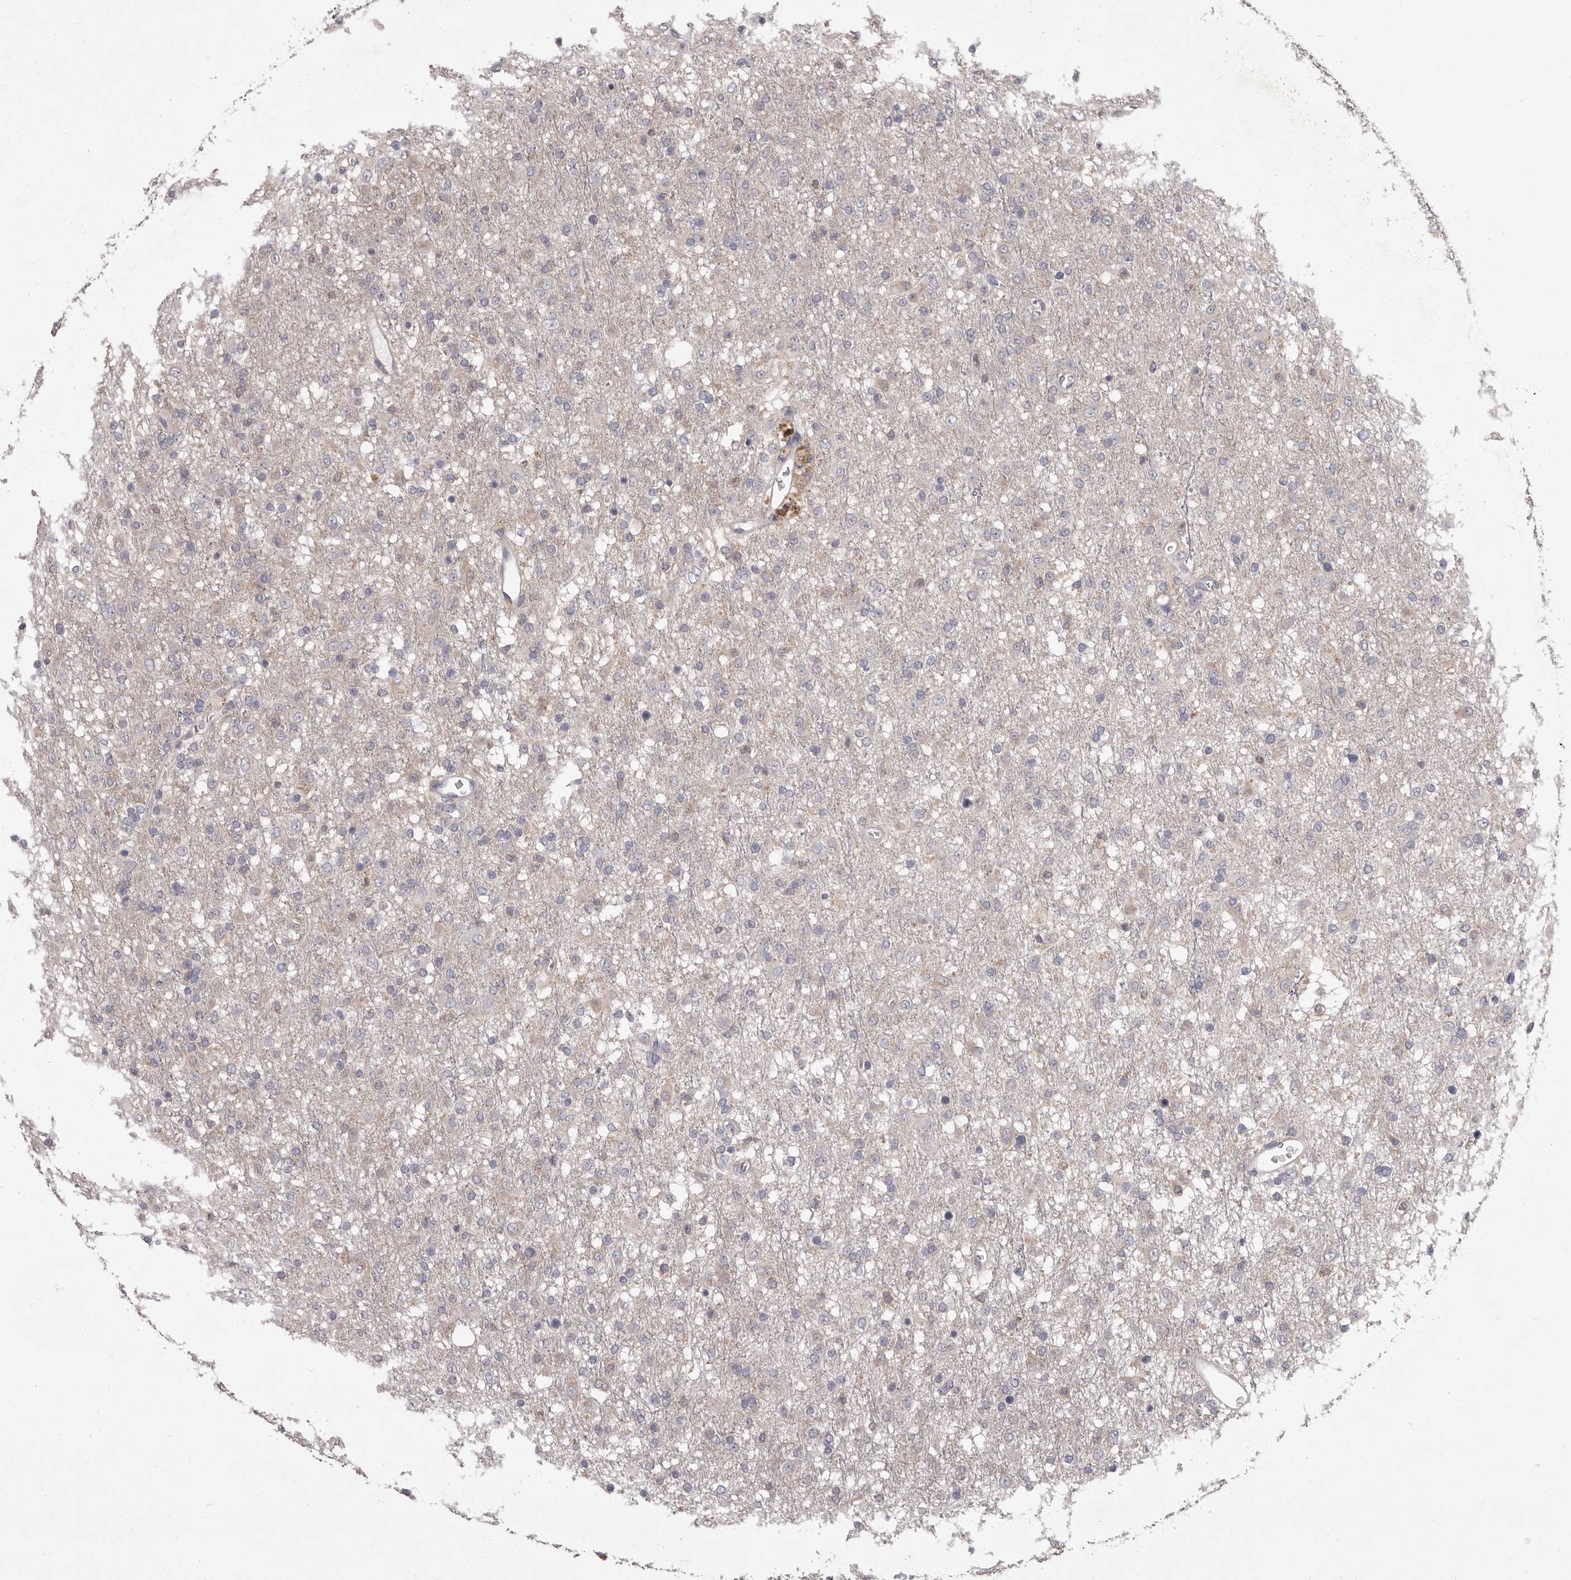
{"staining": {"intensity": "negative", "quantity": "none", "location": "none"}, "tissue": "glioma", "cell_type": "Tumor cells", "image_type": "cancer", "snomed": [{"axis": "morphology", "description": "Glioma, malignant, Low grade"}, {"axis": "topography", "description": "Brain"}], "caption": "A high-resolution micrograph shows IHC staining of malignant glioma (low-grade), which exhibits no significant positivity in tumor cells.", "gene": "APEH", "patient": {"sex": "male", "age": 65}}